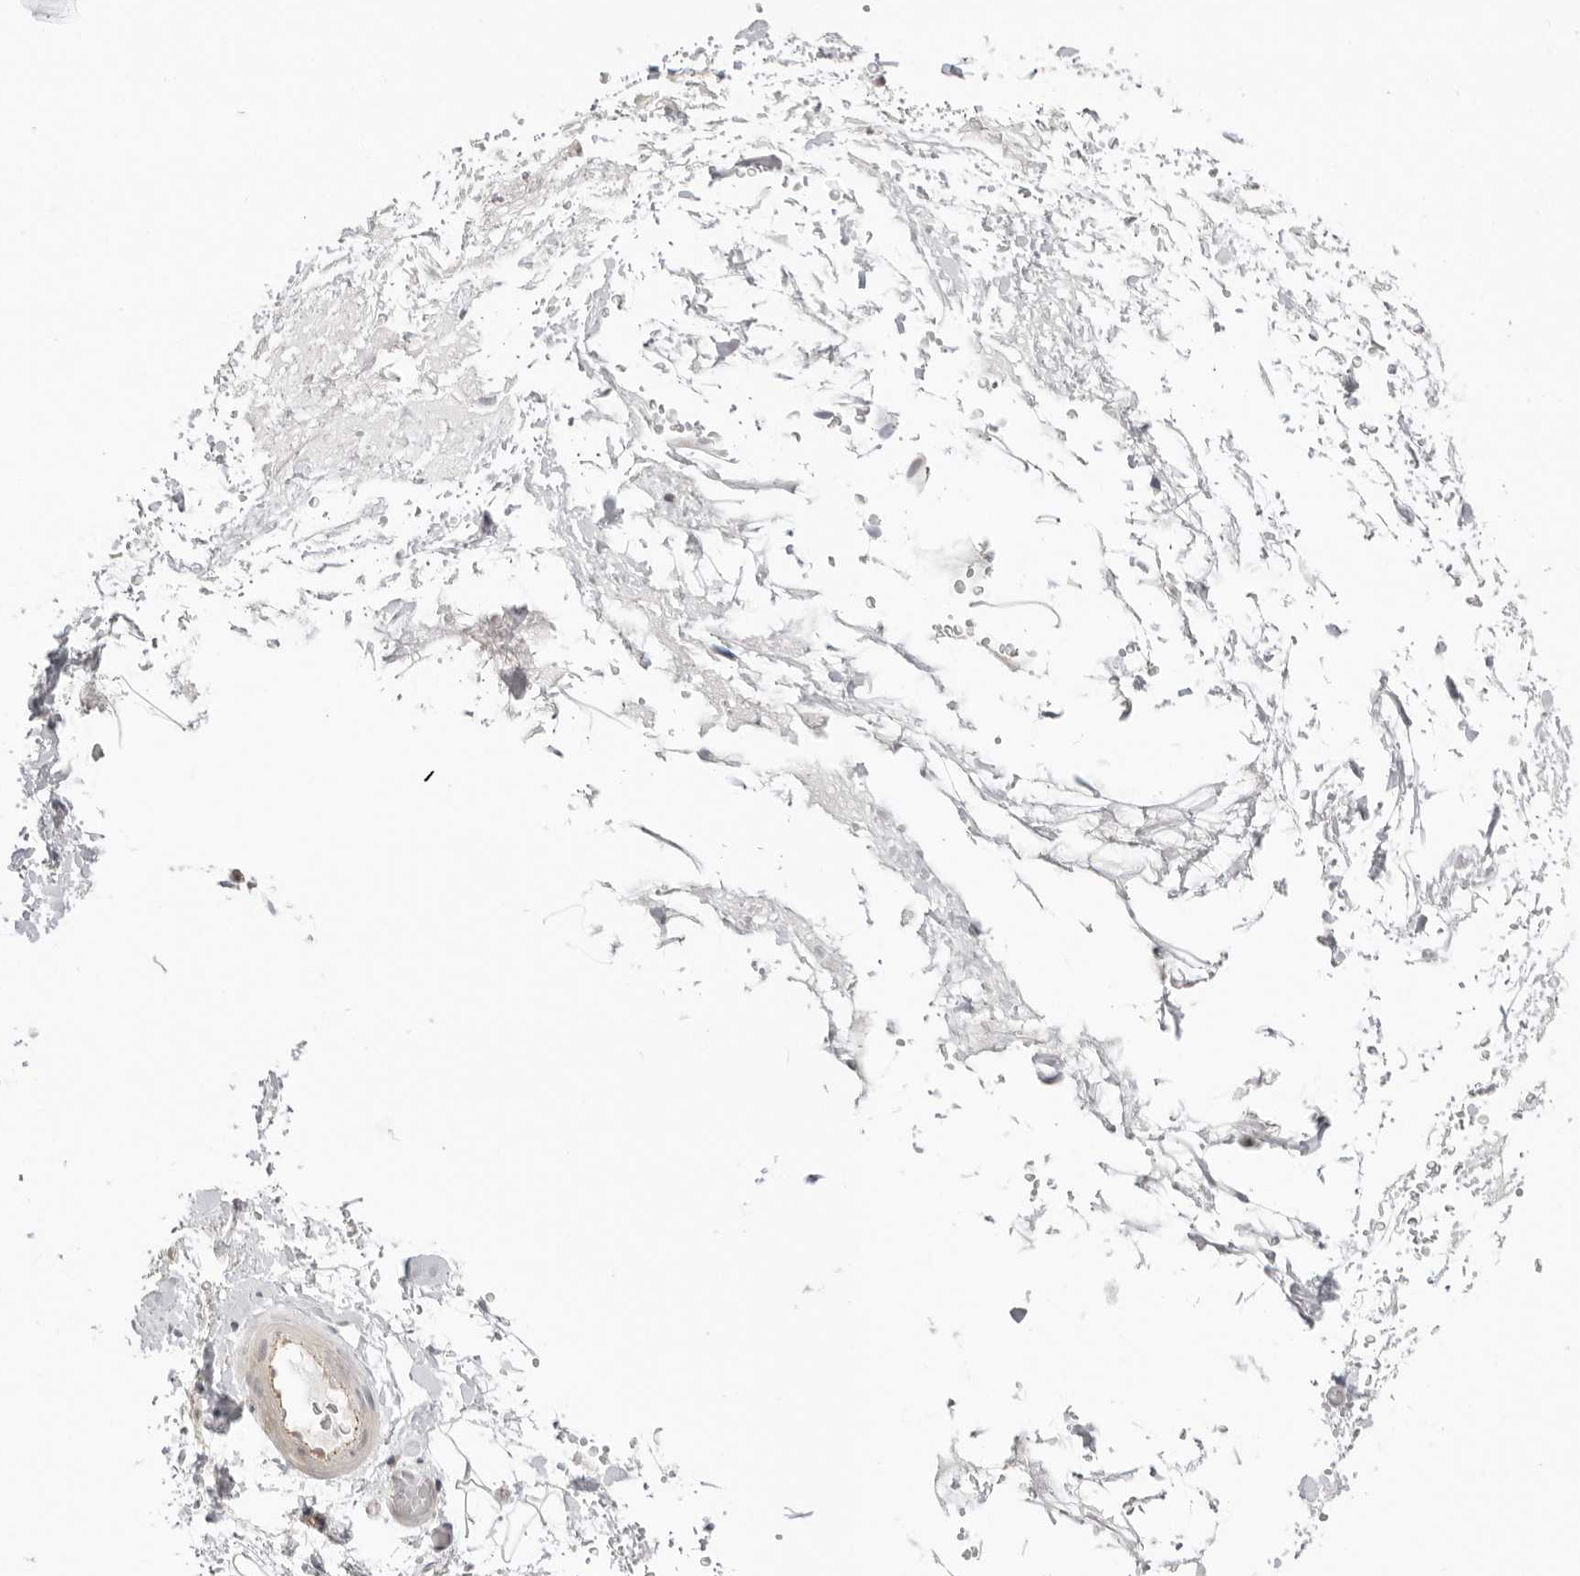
{"staining": {"intensity": "negative", "quantity": "none", "location": "none"}, "tissue": "adipose tissue", "cell_type": "Adipocytes", "image_type": "normal", "snomed": [{"axis": "morphology", "description": "Normal tissue, NOS"}, {"axis": "morphology", "description": "Adenocarcinoma, NOS"}, {"axis": "topography", "description": "Esophagus"}], "caption": "DAB (3,3'-diaminobenzidine) immunohistochemical staining of normal human adipose tissue displays no significant positivity in adipocytes. (DAB immunohistochemistry visualized using brightfield microscopy, high magnification).", "gene": "TRAPPC3", "patient": {"sex": "male", "age": 62}}